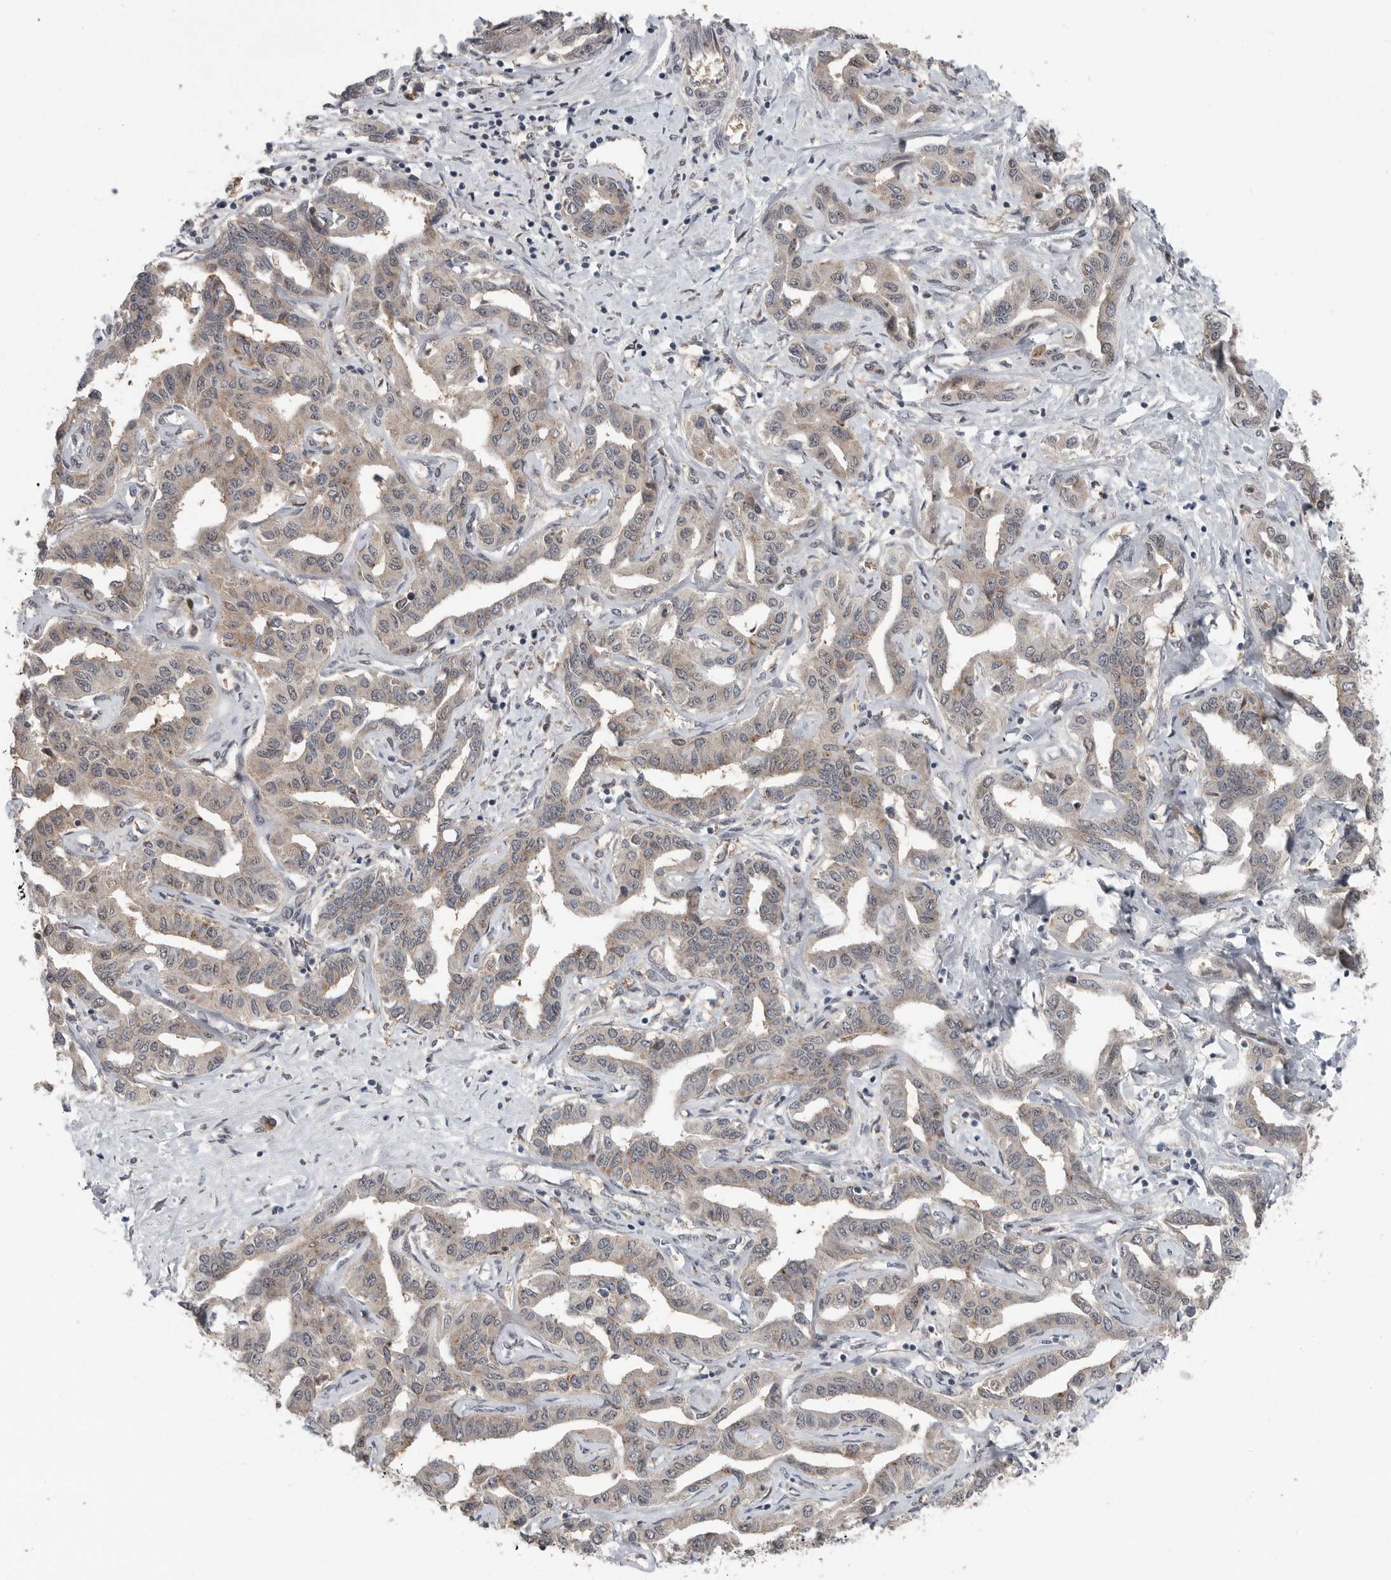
{"staining": {"intensity": "weak", "quantity": "<25%", "location": "cytoplasmic/membranous"}, "tissue": "liver cancer", "cell_type": "Tumor cells", "image_type": "cancer", "snomed": [{"axis": "morphology", "description": "Cholangiocarcinoma"}, {"axis": "topography", "description": "Liver"}], "caption": "Immunohistochemistry (IHC) micrograph of cholangiocarcinoma (liver) stained for a protein (brown), which displays no positivity in tumor cells. (Stains: DAB IHC with hematoxylin counter stain, Microscopy: brightfield microscopy at high magnification).", "gene": "SCP2", "patient": {"sex": "male", "age": 59}}